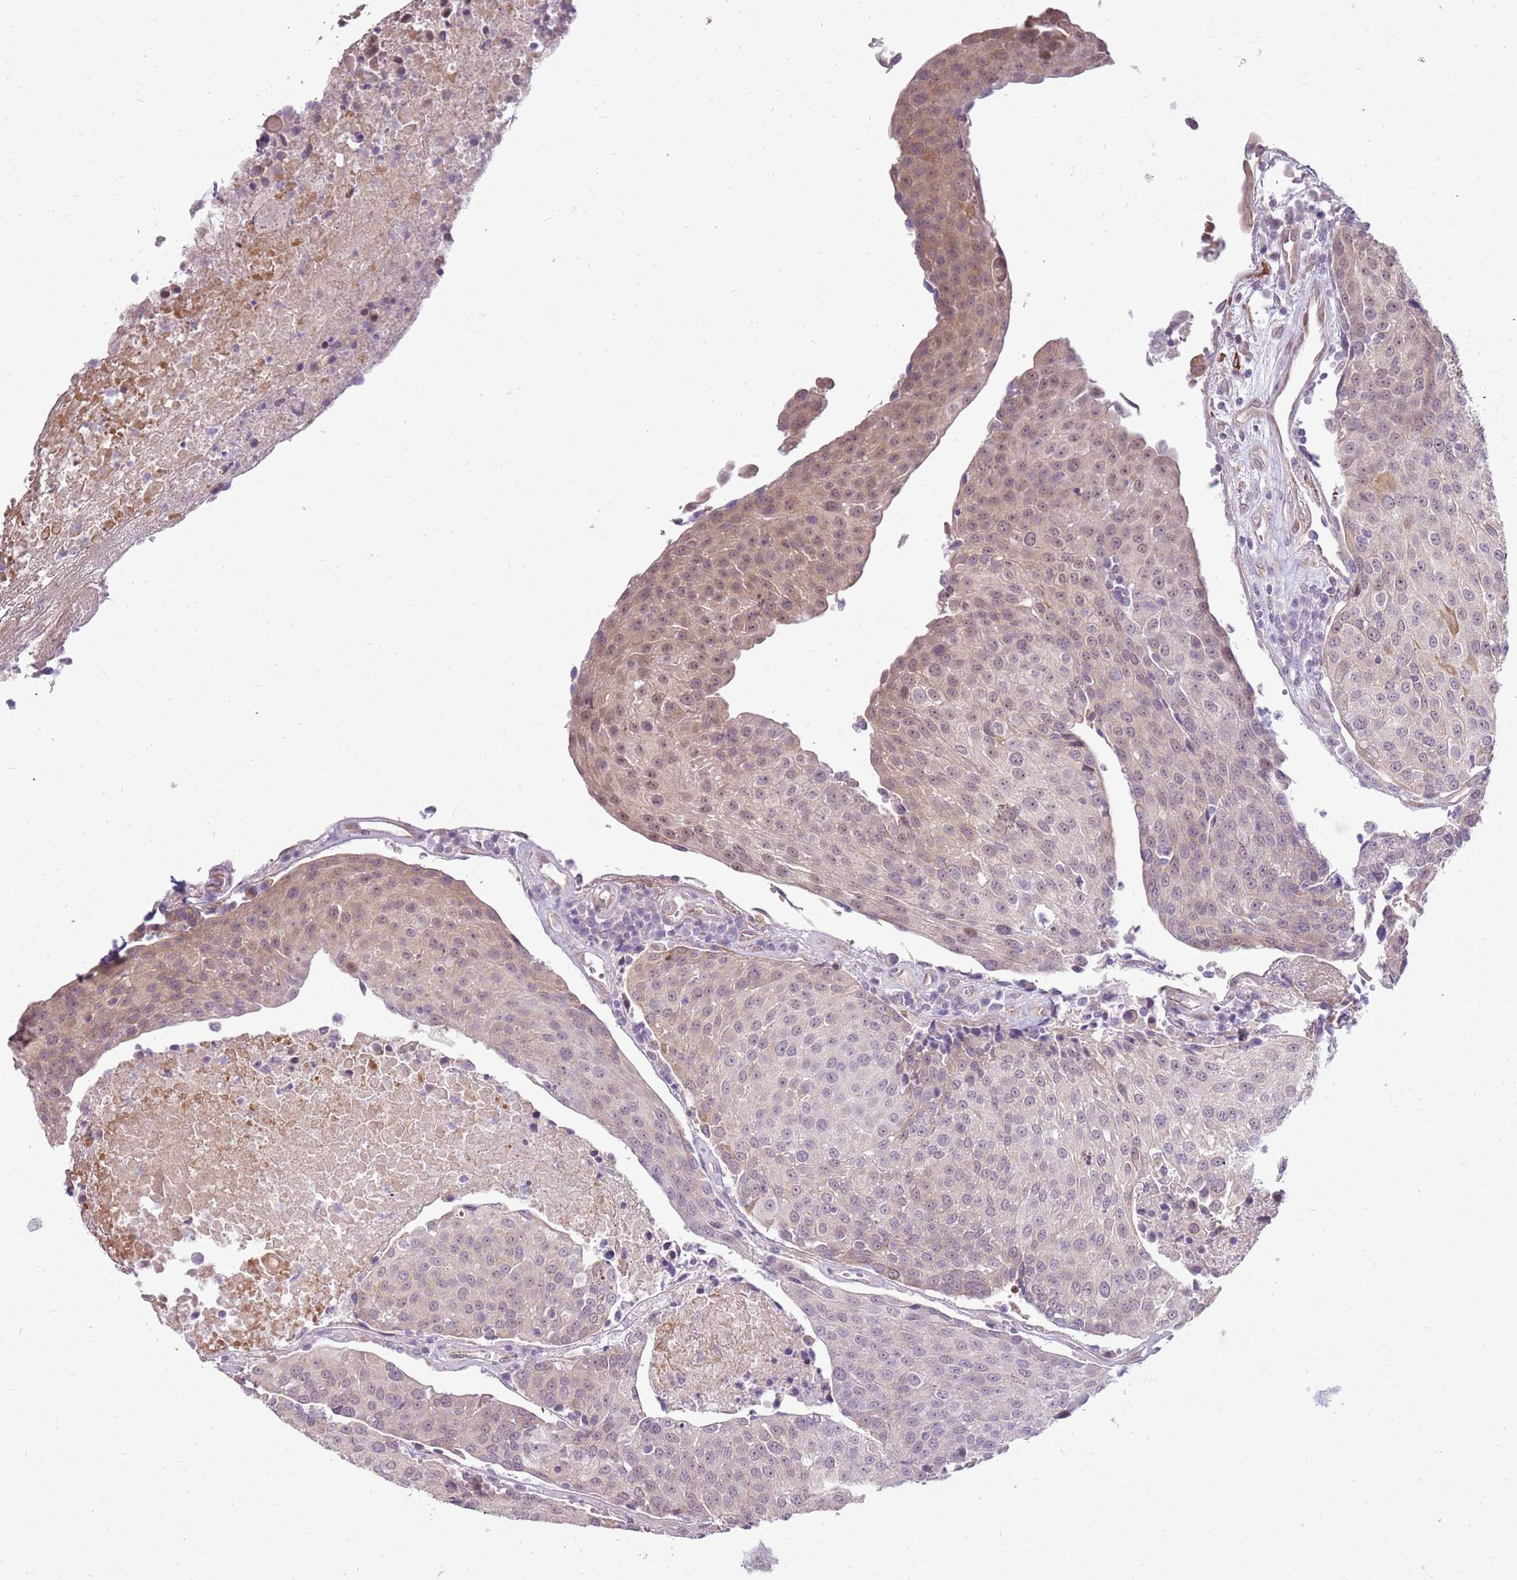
{"staining": {"intensity": "weak", "quantity": "25%-75%", "location": "cytoplasmic/membranous"}, "tissue": "urothelial cancer", "cell_type": "Tumor cells", "image_type": "cancer", "snomed": [{"axis": "morphology", "description": "Urothelial carcinoma, High grade"}, {"axis": "topography", "description": "Urinary bladder"}], "caption": "Urothelial cancer stained with DAB (3,3'-diaminobenzidine) immunohistochemistry displays low levels of weak cytoplasmic/membranous expression in about 25%-75% of tumor cells.", "gene": "UGGT2", "patient": {"sex": "female", "age": 85}}